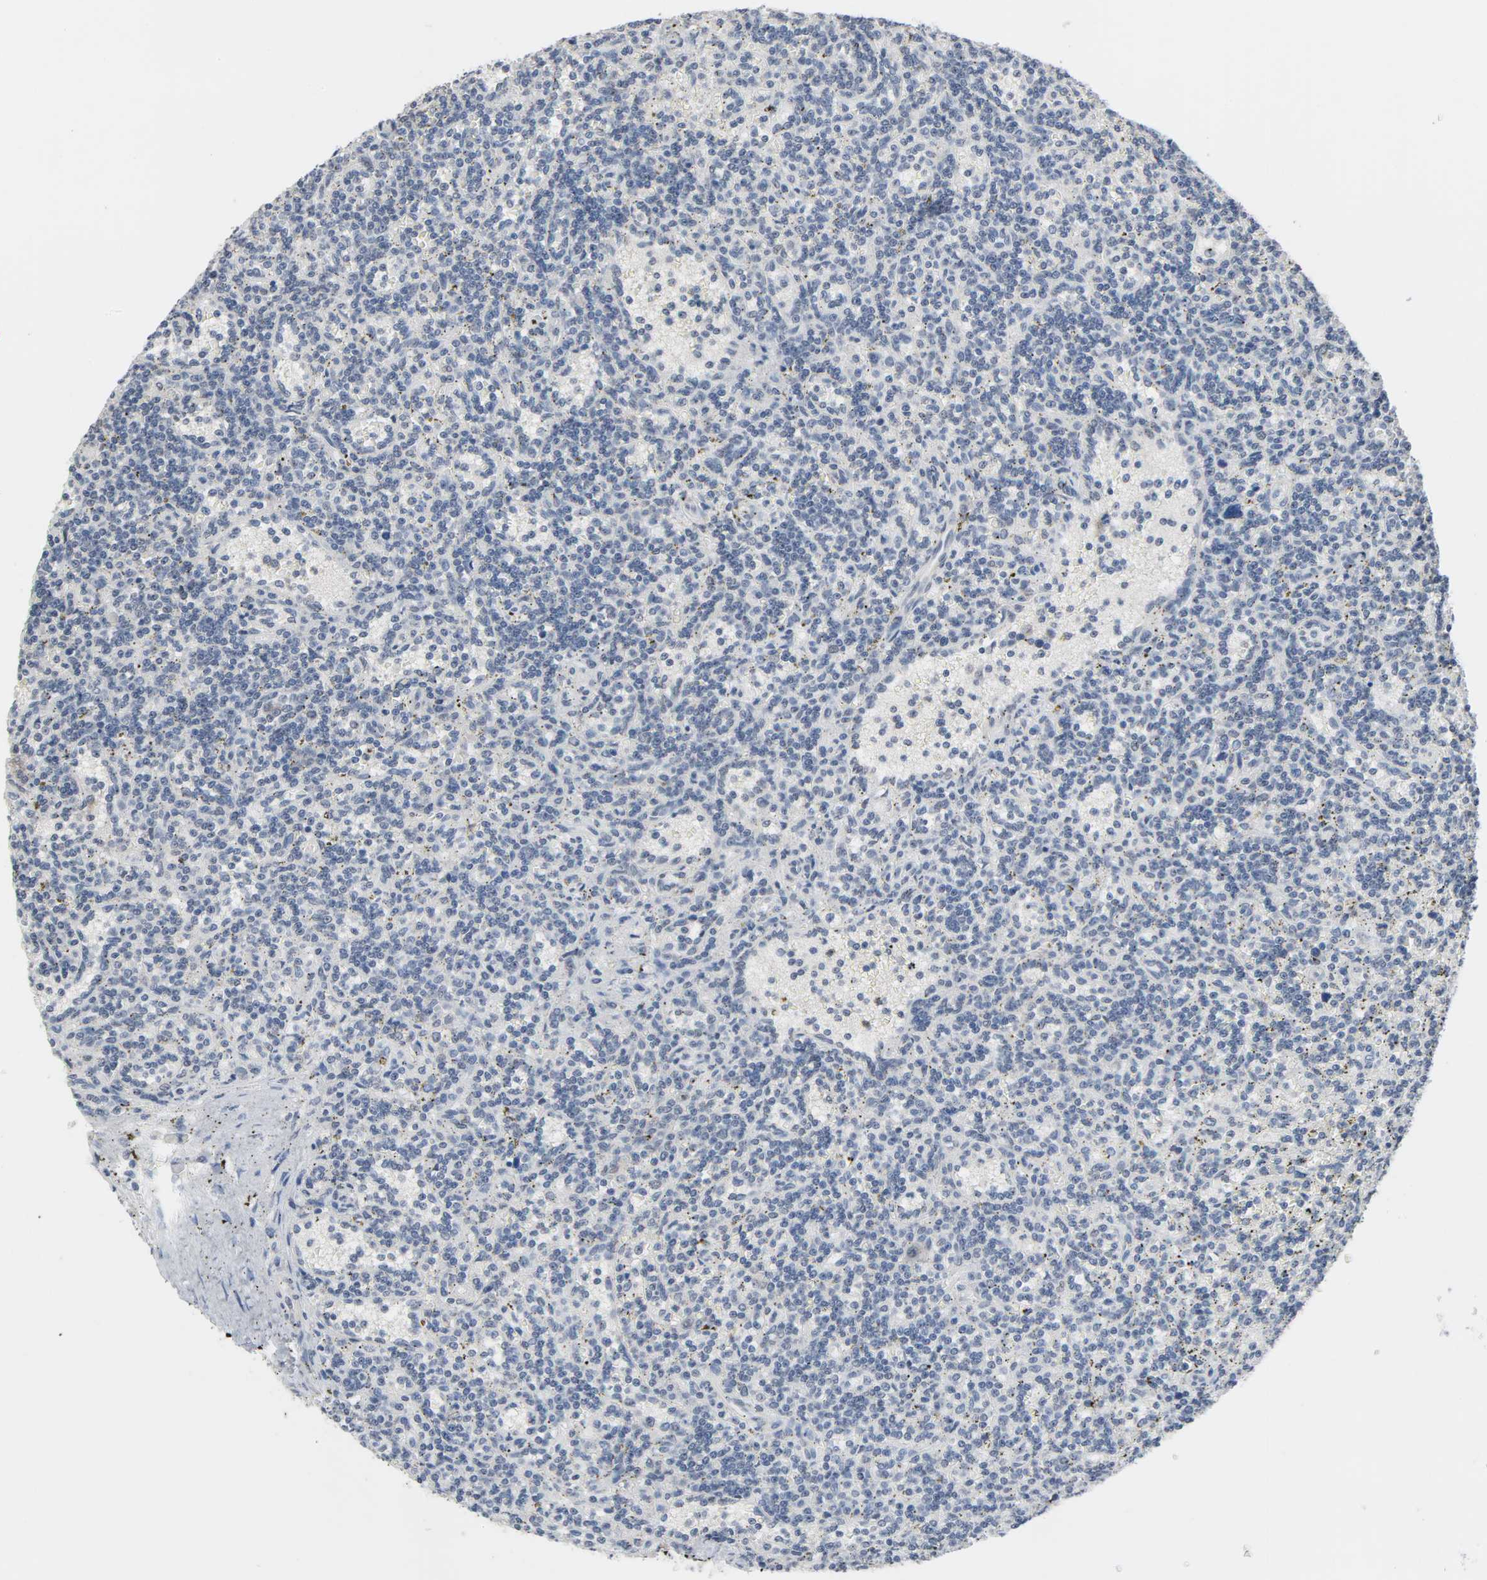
{"staining": {"intensity": "negative", "quantity": "none", "location": "none"}, "tissue": "lymphoma", "cell_type": "Tumor cells", "image_type": "cancer", "snomed": [{"axis": "morphology", "description": "Malignant lymphoma, non-Hodgkin's type, Low grade"}, {"axis": "topography", "description": "Spleen"}], "caption": "Immunohistochemistry (IHC) image of lymphoma stained for a protein (brown), which displays no expression in tumor cells.", "gene": "ACSS2", "patient": {"sex": "male", "age": 73}}